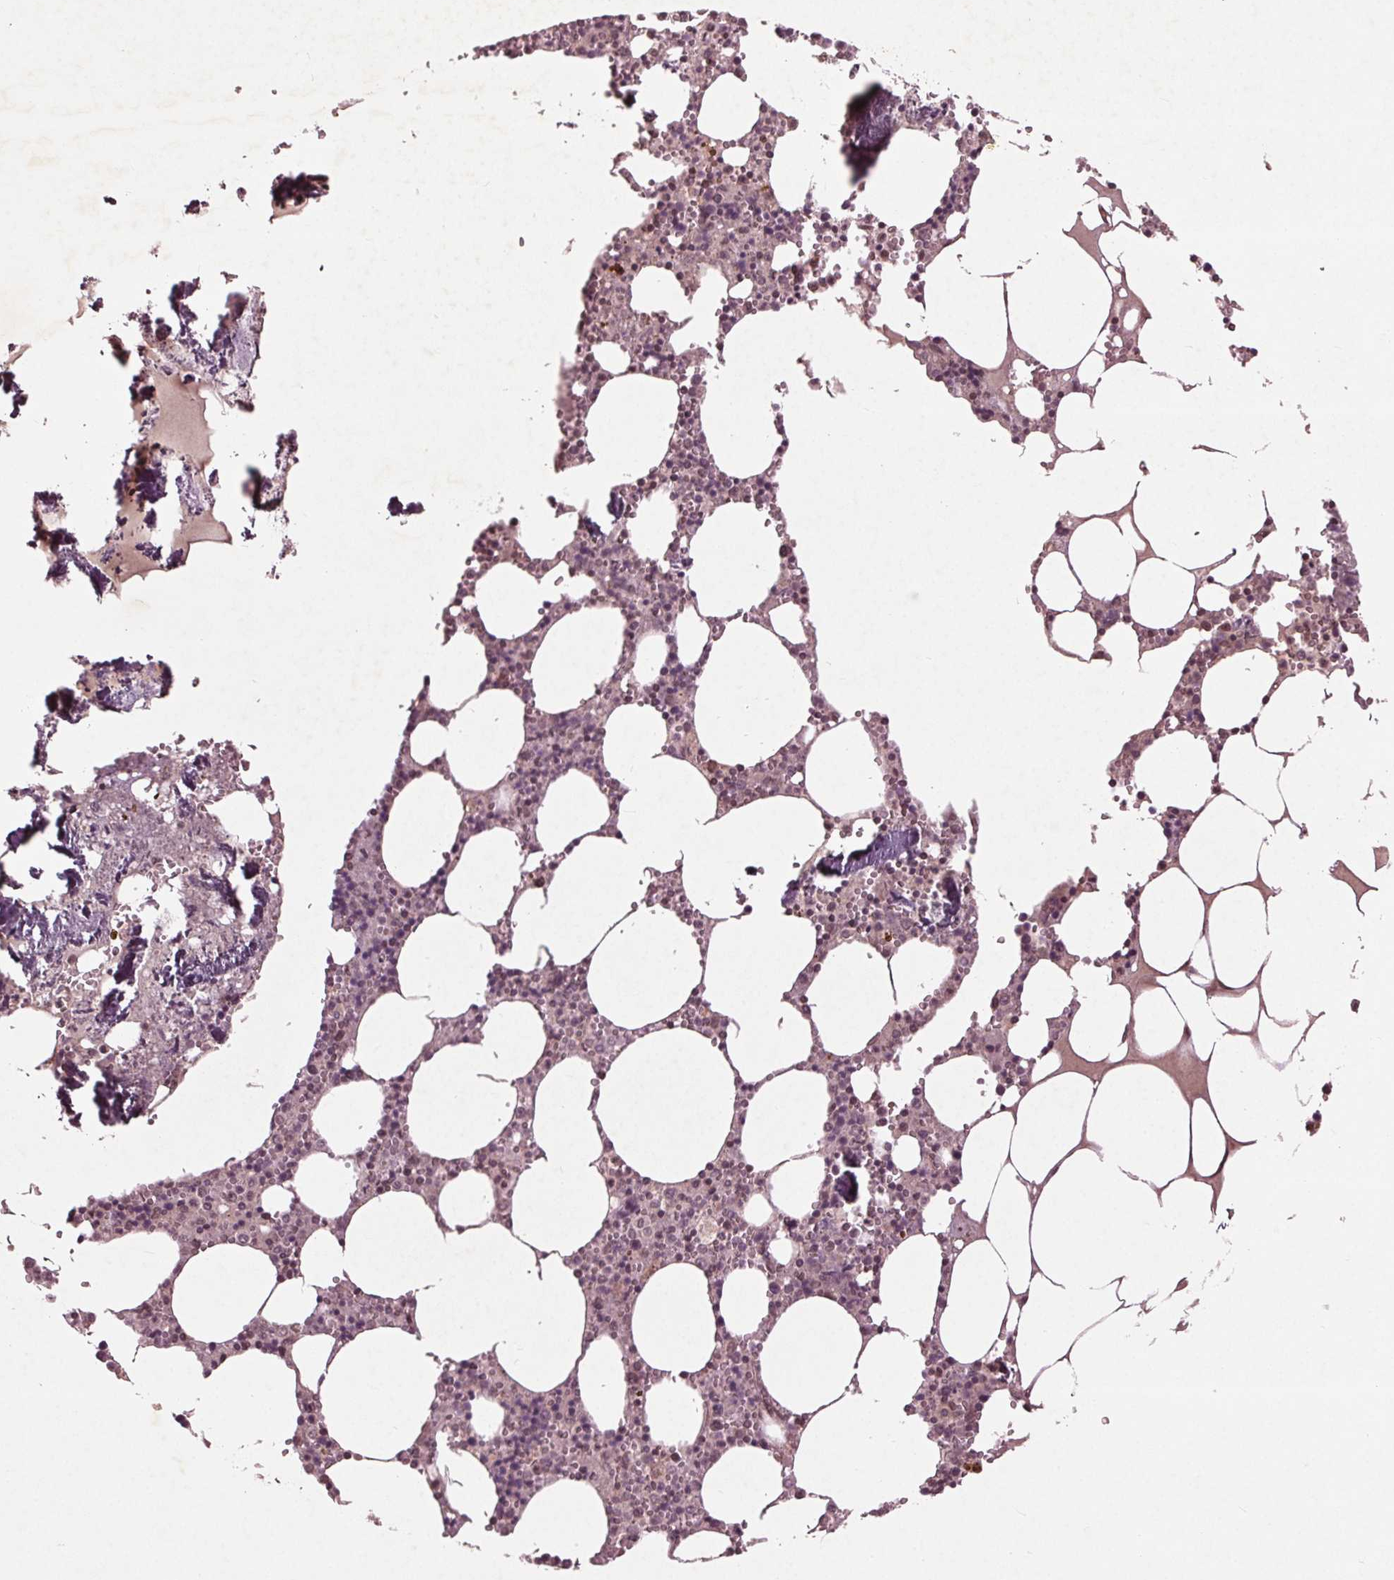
{"staining": {"intensity": "negative", "quantity": "none", "location": "none"}, "tissue": "bone marrow", "cell_type": "Hematopoietic cells", "image_type": "normal", "snomed": [{"axis": "morphology", "description": "Normal tissue, NOS"}, {"axis": "topography", "description": "Bone marrow"}], "caption": "Histopathology image shows no significant protein expression in hematopoietic cells of benign bone marrow.", "gene": "CDKL4", "patient": {"sex": "male", "age": 54}}